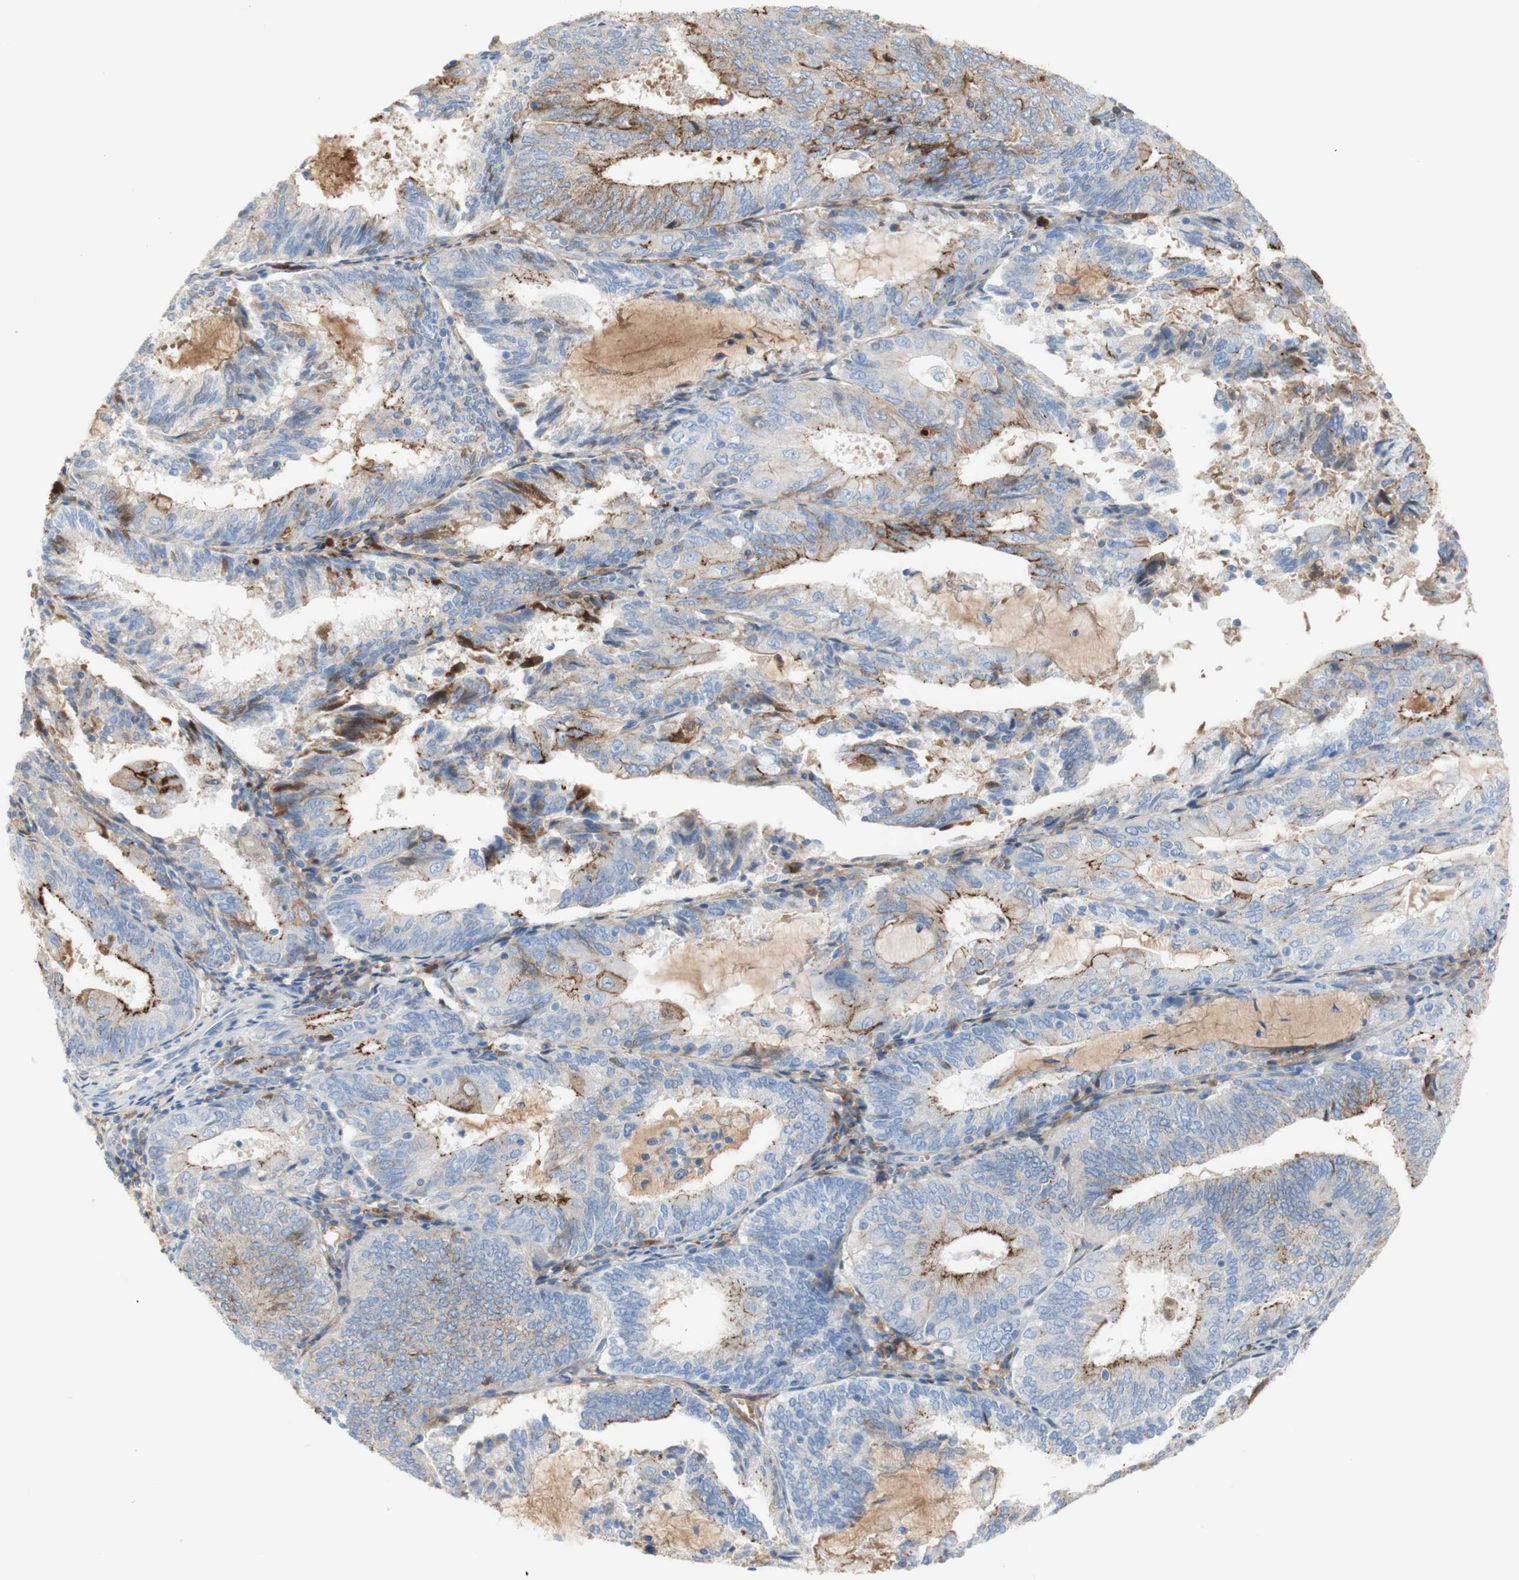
{"staining": {"intensity": "moderate", "quantity": ">75%", "location": "cytoplasmic/membranous"}, "tissue": "endometrial cancer", "cell_type": "Tumor cells", "image_type": "cancer", "snomed": [{"axis": "morphology", "description": "Adenocarcinoma, NOS"}, {"axis": "topography", "description": "Endometrium"}], "caption": "Moderate cytoplasmic/membranous staining for a protein is present in approximately >75% of tumor cells of adenocarcinoma (endometrial) using IHC.", "gene": "DSC2", "patient": {"sex": "female", "age": 81}}